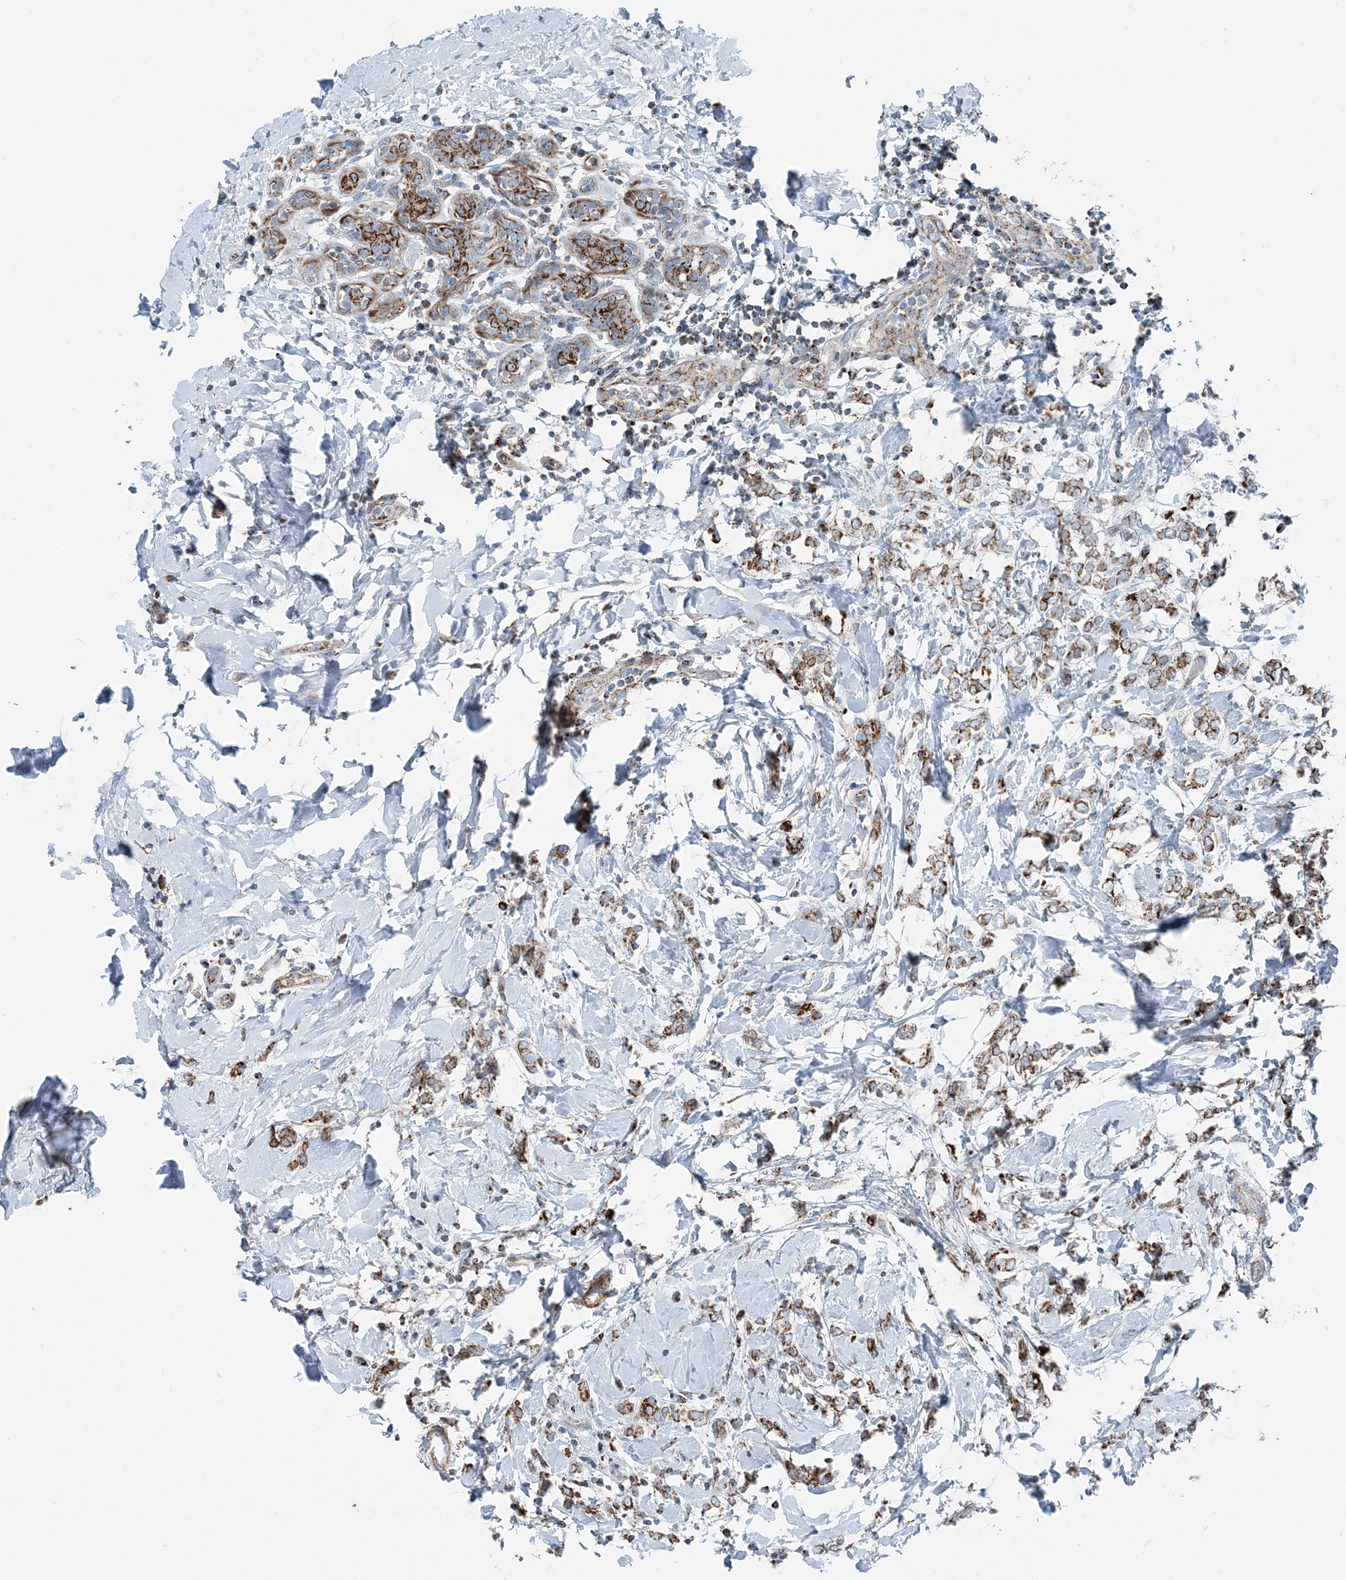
{"staining": {"intensity": "moderate", "quantity": ">75%", "location": "cytoplasmic/membranous"}, "tissue": "breast cancer", "cell_type": "Tumor cells", "image_type": "cancer", "snomed": [{"axis": "morphology", "description": "Normal tissue, NOS"}, {"axis": "morphology", "description": "Lobular carcinoma"}, {"axis": "topography", "description": "Breast"}], "caption": "Immunohistochemical staining of human breast cancer (lobular carcinoma) exhibits medium levels of moderate cytoplasmic/membranous protein staining in approximately >75% of tumor cells.", "gene": "INTU", "patient": {"sex": "female", "age": 47}}